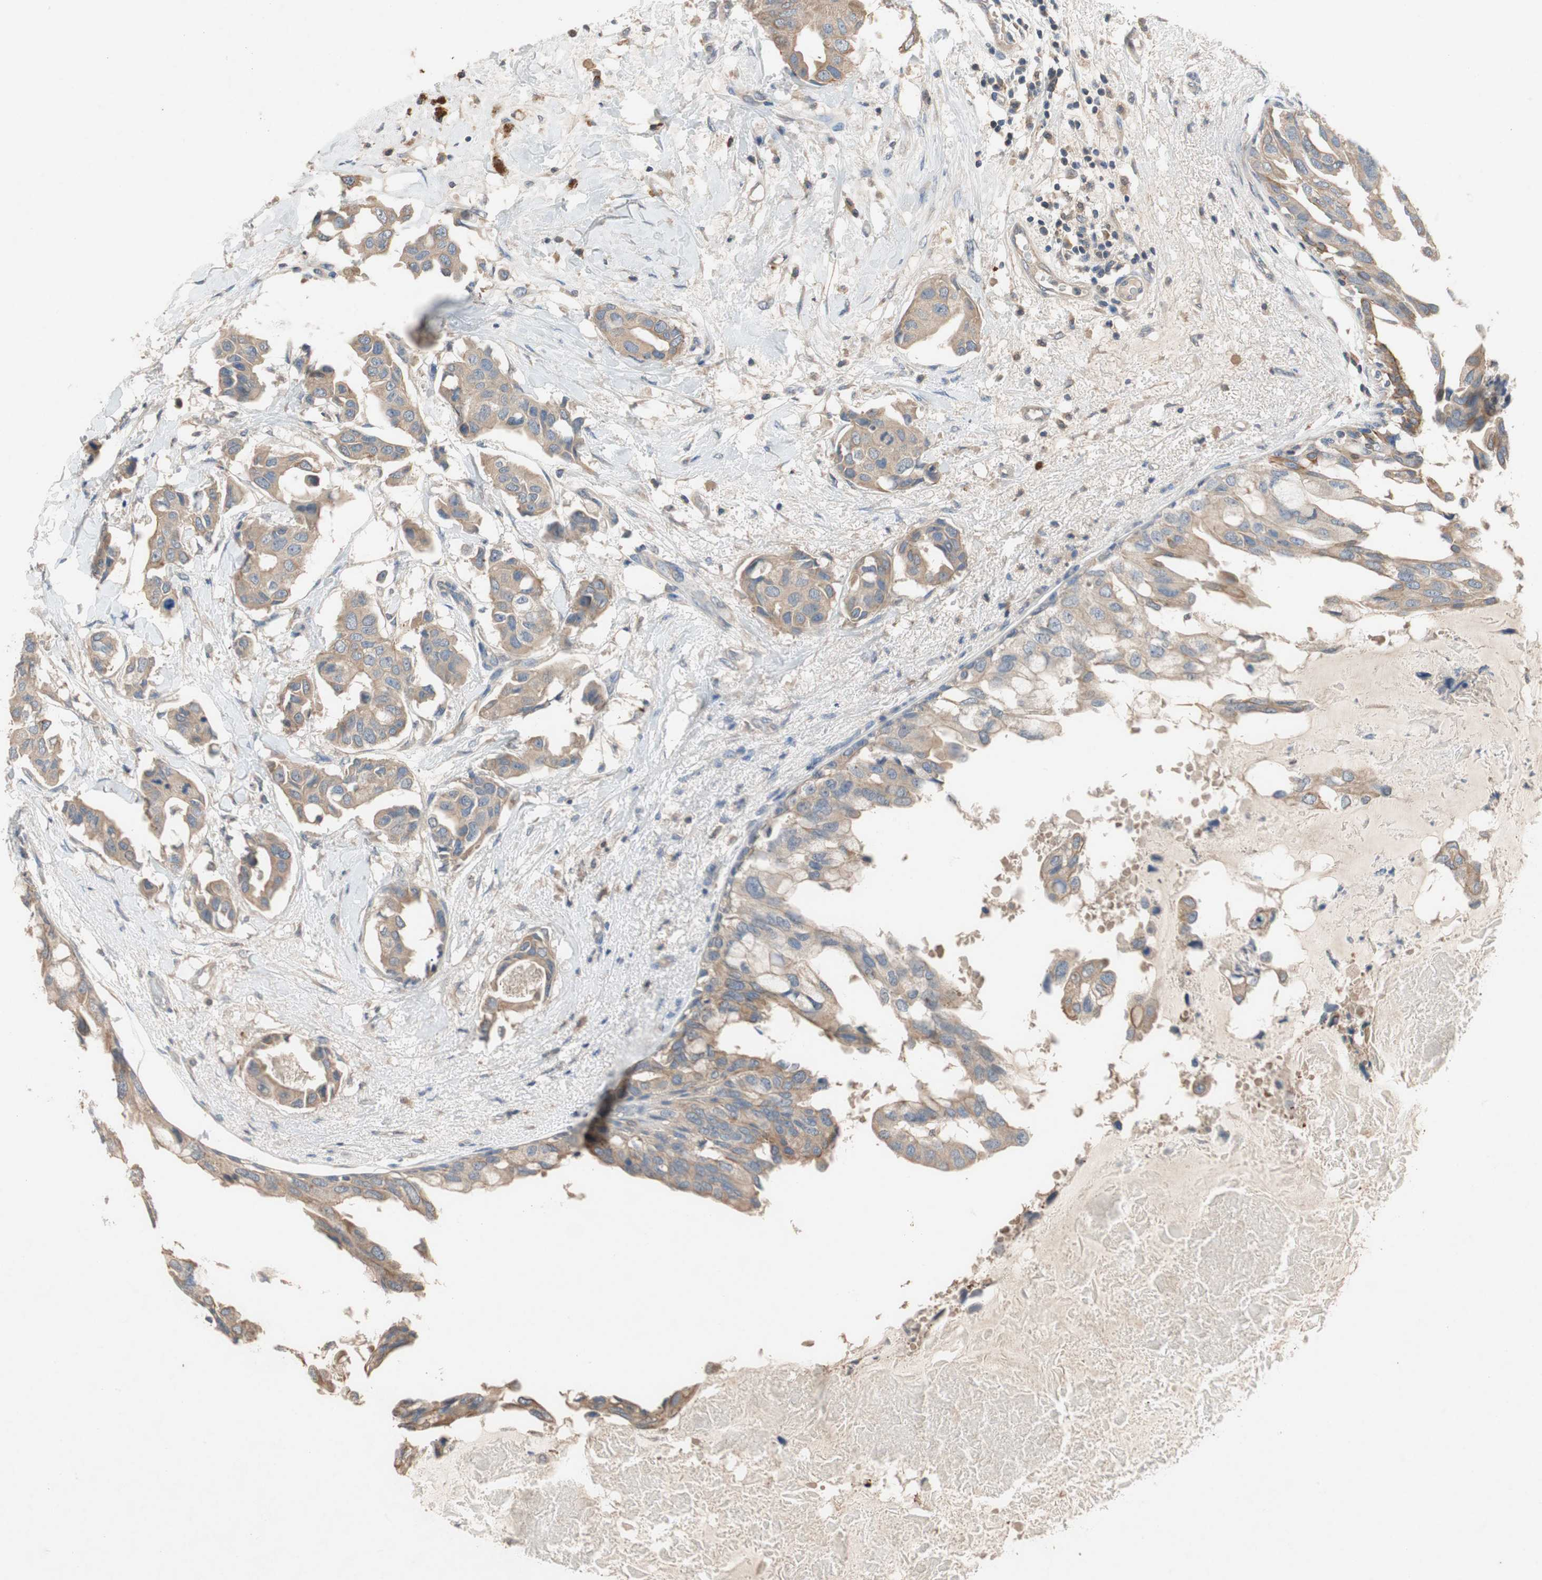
{"staining": {"intensity": "moderate", "quantity": ">75%", "location": "cytoplasmic/membranous"}, "tissue": "breast cancer", "cell_type": "Tumor cells", "image_type": "cancer", "snomed": [{"axis": "morphology", "description": "Duct carcinoma"}, {"axis": "topography", "description": "Breast"}], "caption": "A brown stain highlights moderate cytoplasmic/membranous expression of a protein in breast cancer (infiltrating ductal carcinoma) tumor cells.", "gene": "ADAP1", "patient": {"sex": "female", "age": 40}}